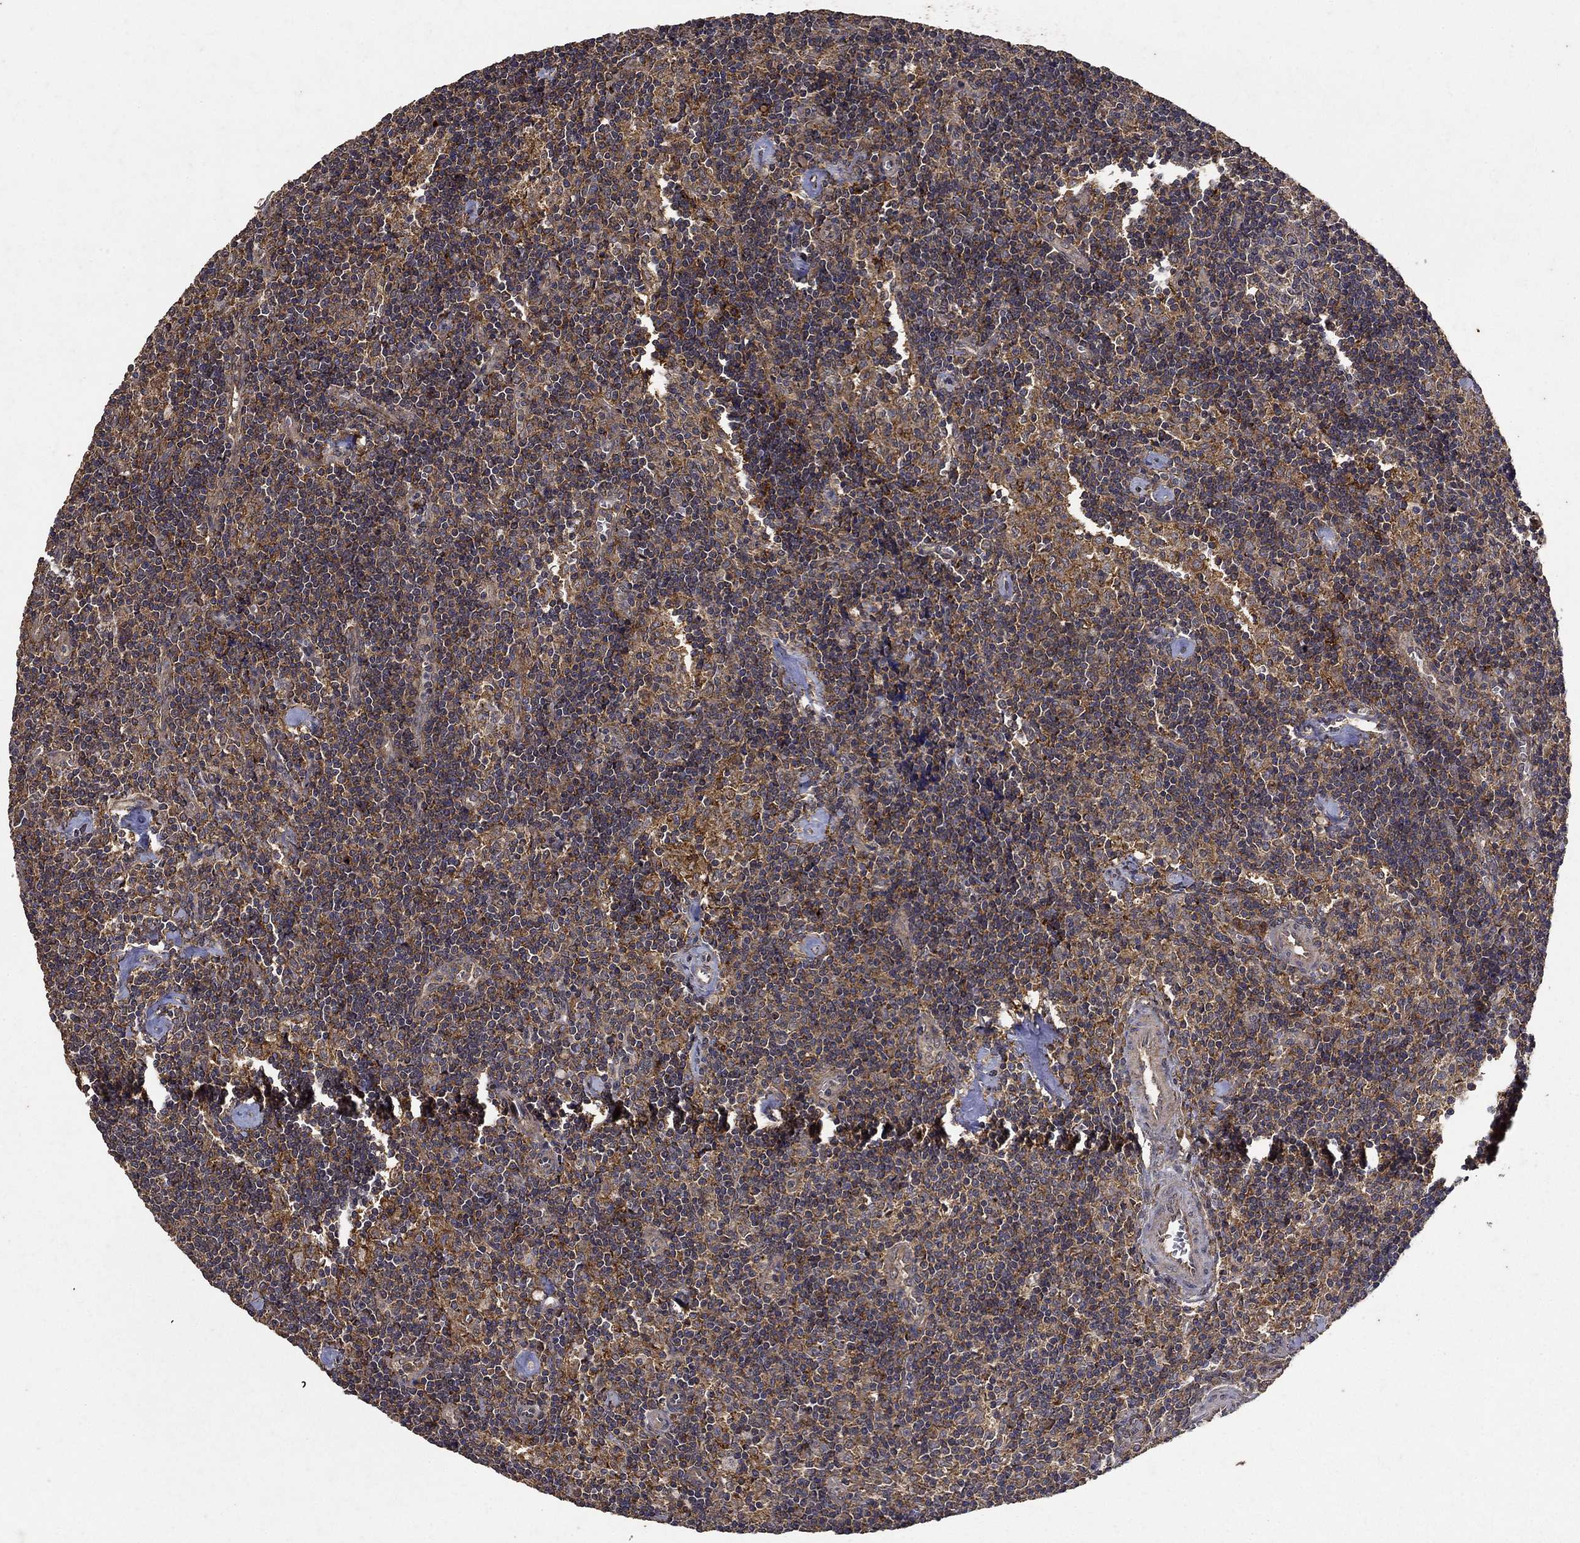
{"staining": {"intensity": "negative", "quantity": "none", "location": "none"}, "tissue": "lymph node", "cell_type": "Germinal center cells", "image_type": "normal", "snomed": [{"axis": "morphology", "description": "Normal tissue, NOS"}, {"axis": "topography", "description": "Lymph node"}], "caption": "IHC histopathology image of benign lymph node: human lymph node stained with DAB (3,3'-diaminobenzidine) demonstrates no significant protein staining in germinal center cells. (DAB immunohistochemistry visualized using brightfield microscopy, high magnification).", "gene": "IFRD1", "patient": {"sex": "female", "age": 51}}